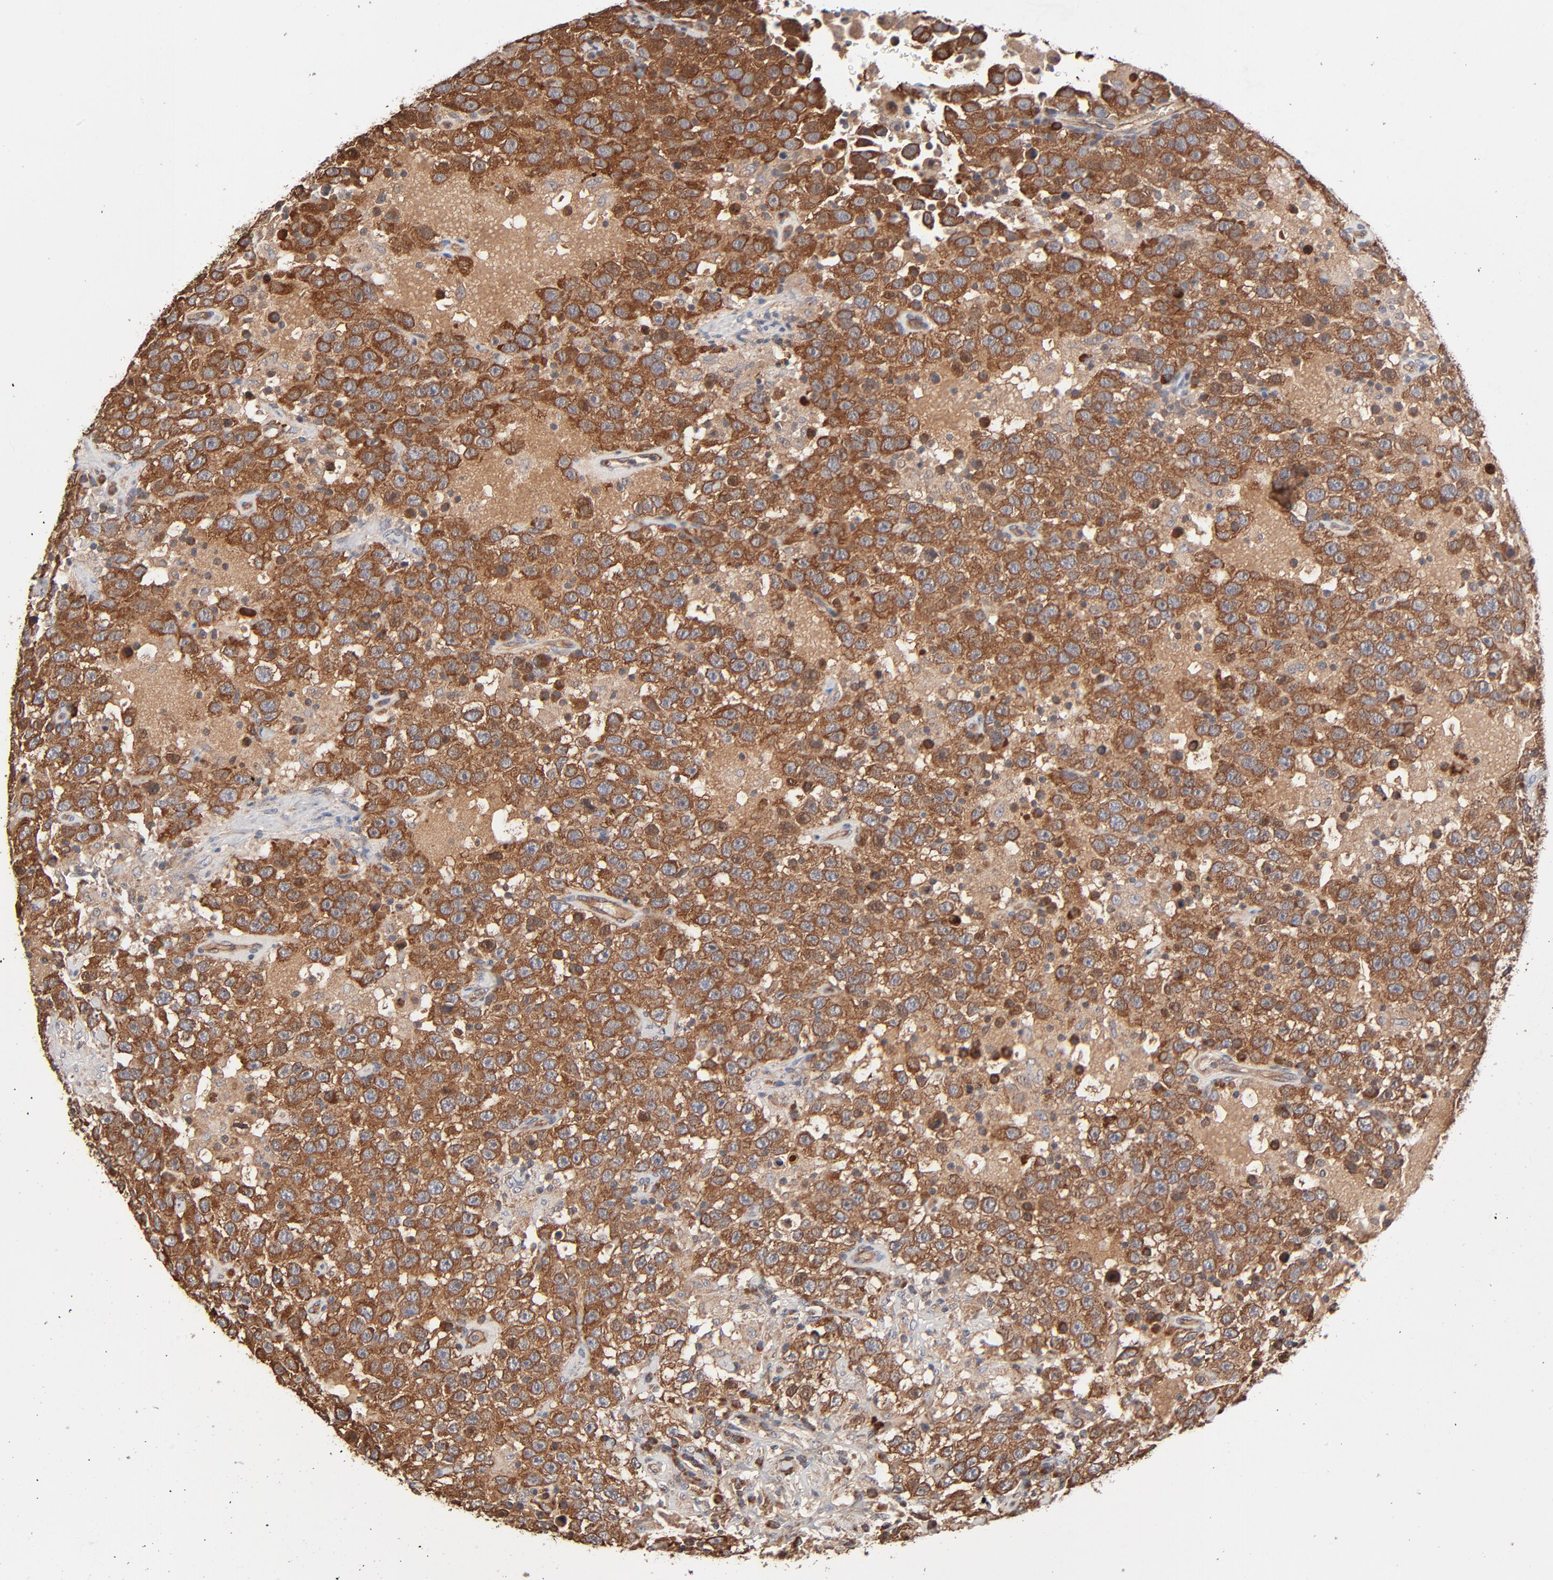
{"staining": {"intensity": "strong", "quantity": ">75%", "location": "cytoplasmic/membranous"}, "tissue": "testis cancer", "cell_type": "Tumor cells", "image_type": "cancer", "snomed": [{"axis": "morphology", "description": "Seminoma, NOS"}, {"axis": "topography", "description": "Testis"}], "caption": "Testis seminoma stained with a brown dye exhibits strong cytoplasmic/membranous positive positivity in approximately >75% of tumor cells.", "gene": "ABLIM3", "patient": {"sex": "male", "age": 41}}